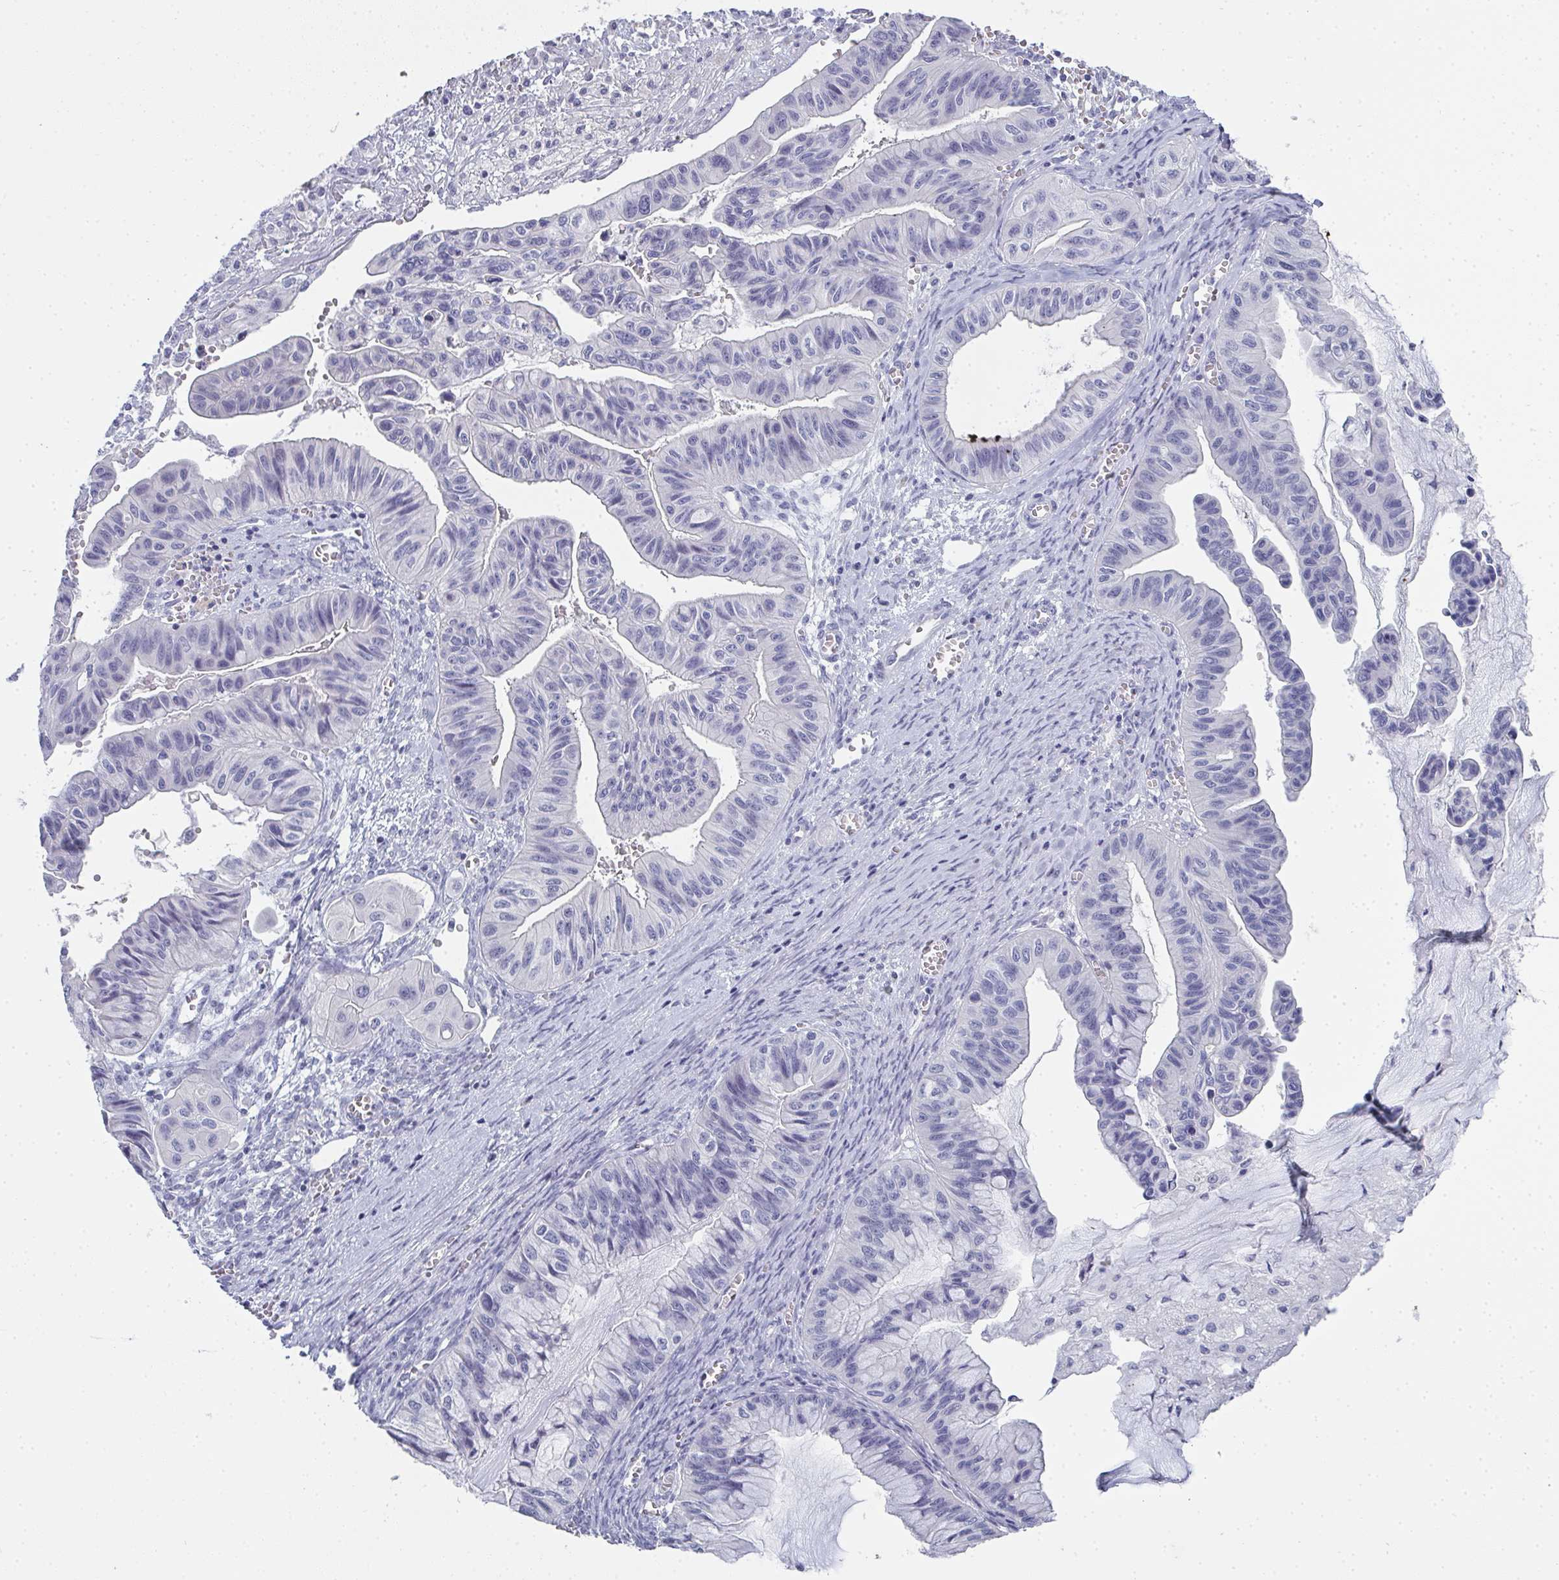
{"staining": {"intensity": "negative", "quantity": "none", "location": "none"}, "tissue": "ovarian cancer", "cell_type": "Tumor cells", "image_type": "cancer", "snomed": [{"axis": "morphology", "description": "Cystadenocarcinoma, mucinous, NOS"}, {"axis": "topography", "description": "Ovary"}], "caption": "Ovarian cancer (mucinous cystadenocarcinoma) was stained to show a protein in brown. There is no significant staining in tumor cells.", "gene": "SLC36A2", "patient": {"sex": "female", "age": 72}}